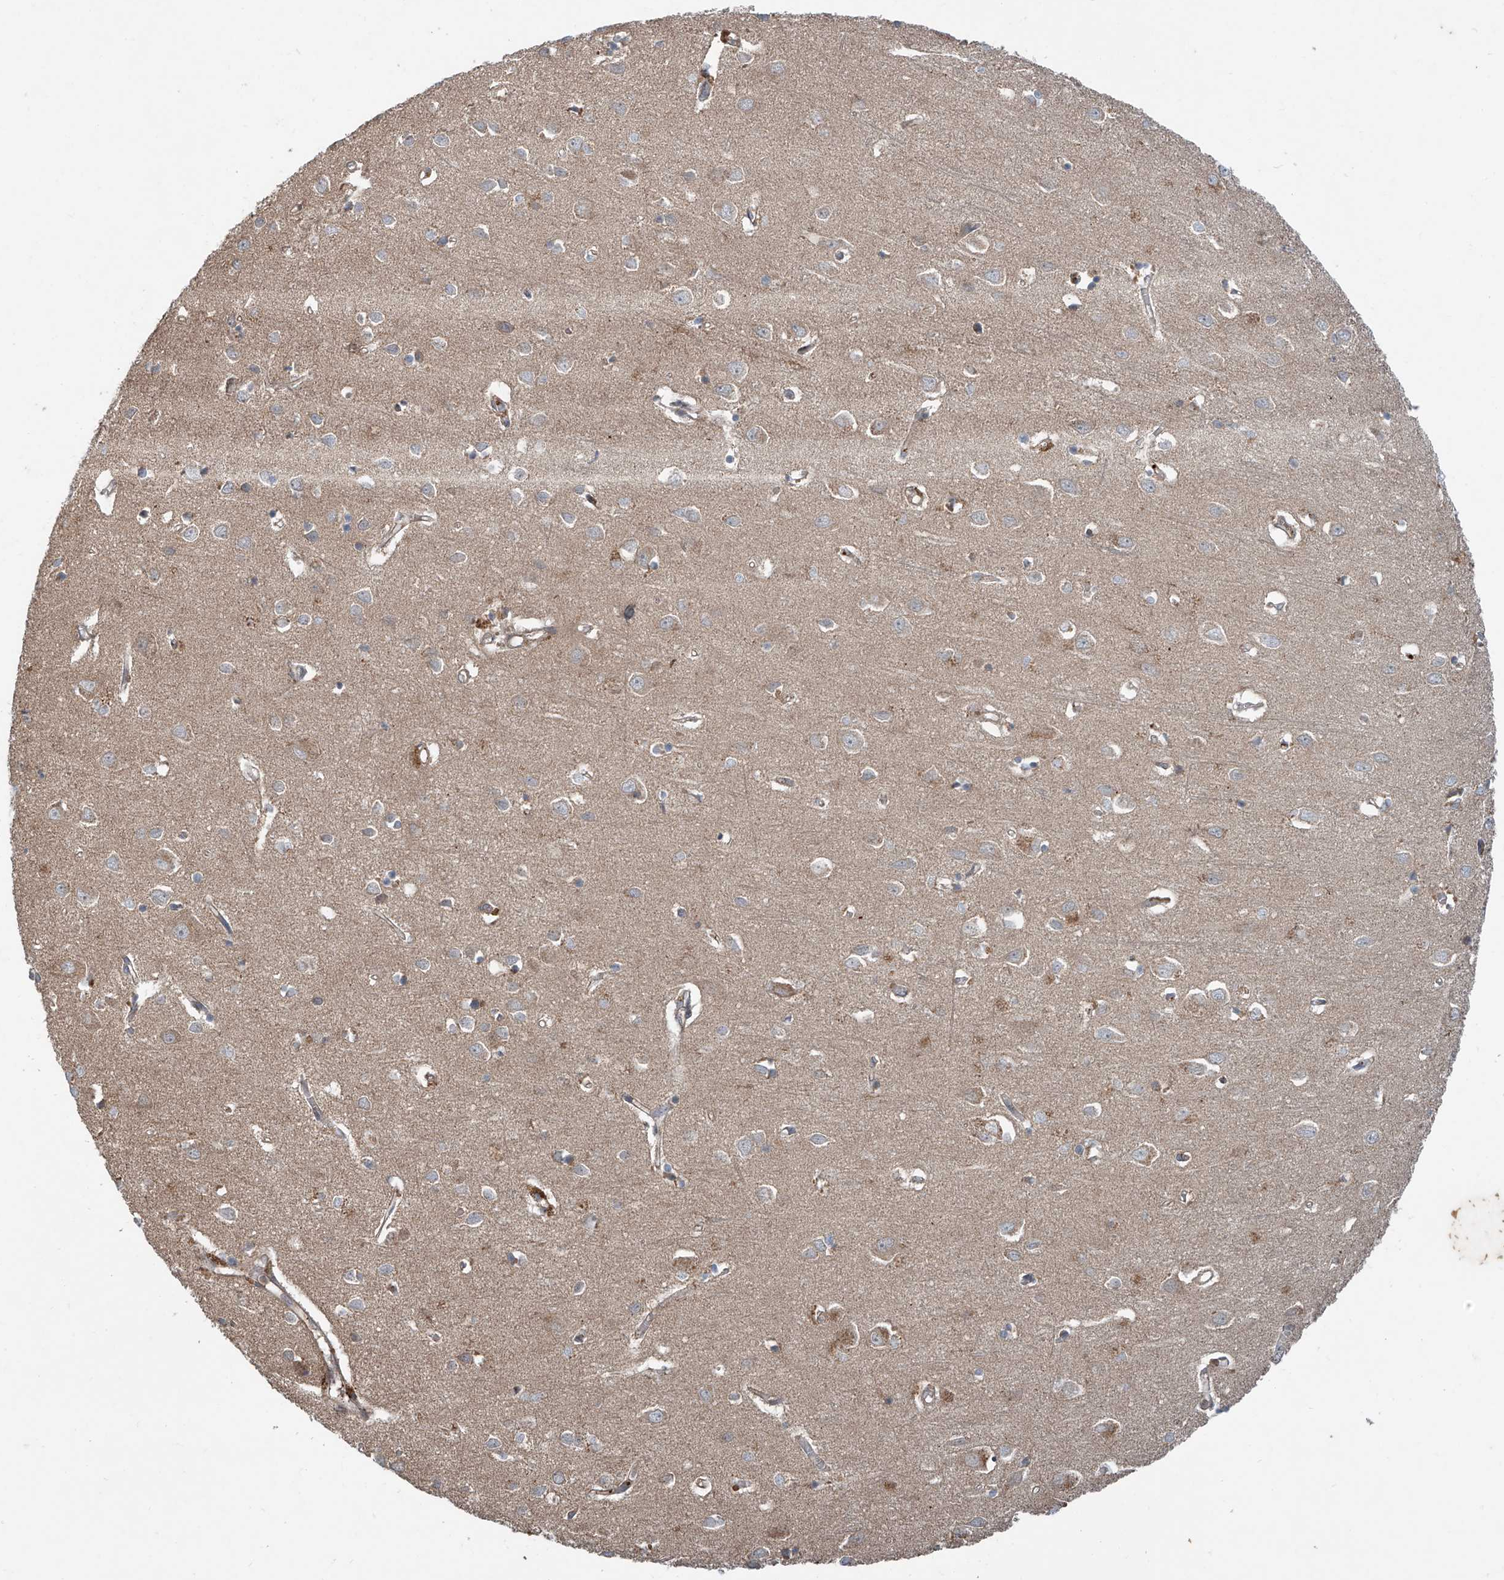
{"staining": {"intensity": "weak", "quantity": ">75%", "location": "cytoplasmic/membranous"}, "tissue": "cerebral cortex", "cell_type": "Endothelial cells", "image_type": "normal", "snomed": [{"axis": "morphology", "description": "Normal tissue, NOS"}, {"axis": "topography", "description": "Cerebral cortex"}], "caption": "Immunohistochemistry image of unremarkable cerebral cortex stained for a protein (brown), which reveals low levels of weak cytoplasmic/membranous positivity in approximately >75% of endothelial cells.", "gene": "ADAM23", "patient": {"sex": "female", "age": 64}}